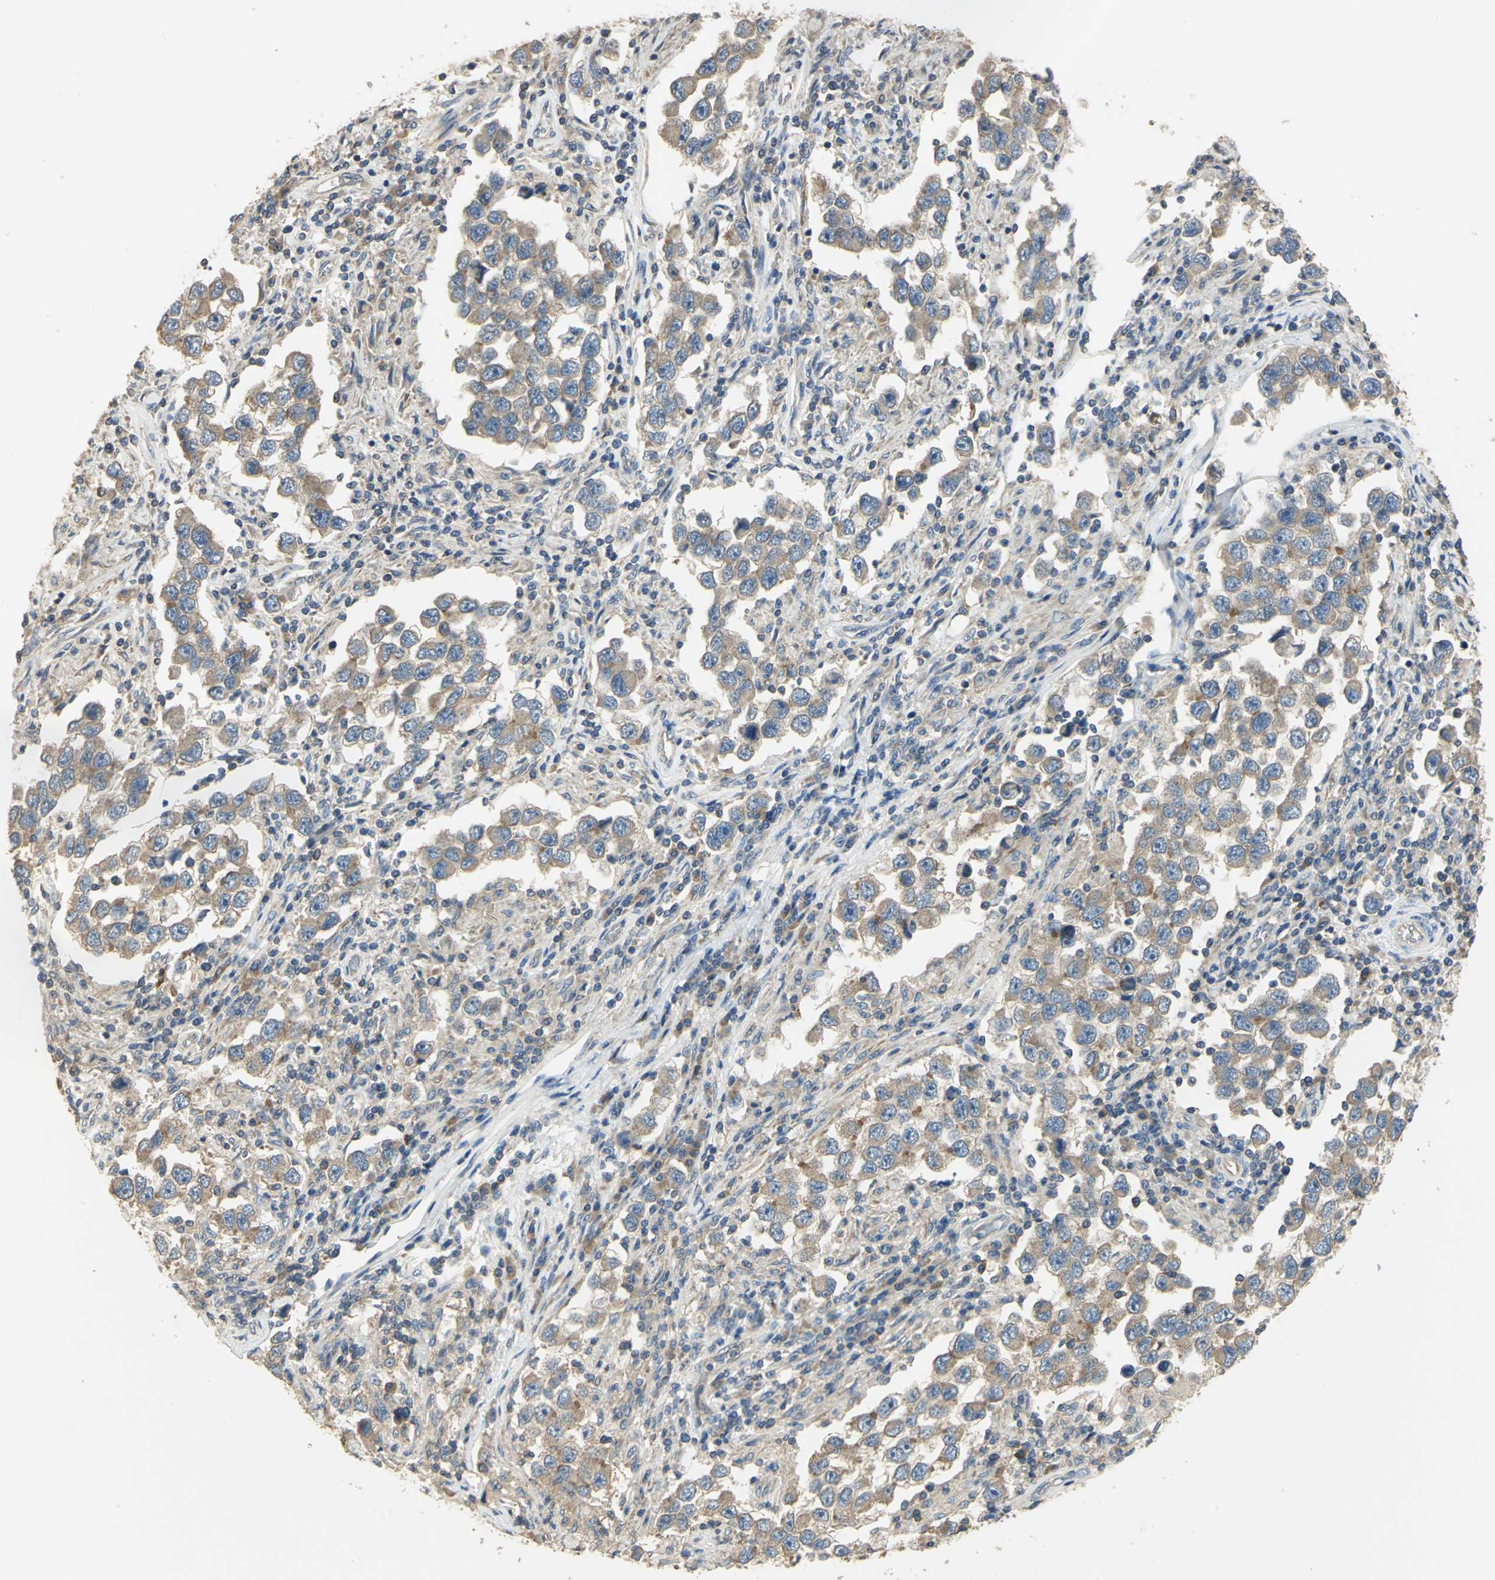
{"staining": {"intensity": "moderate", "quantity": ">75%", "location": "cytoplasmic/membranous"}, "tissue": "testis cancer", "cell_type": "Tumor cells", "image_type": "cancer", "snomed": [{"axis": "morphology", "description": "Carcinoma, Embryonal, NOS"}, {"axis": "topography", "description": "Testis"}], "caption": "Brown immunohistochemical staining in human testis embryonal carcinoma displays moderate cytoplasmic/membranous expression in about >75% of tumor cells.", "gene": "SHC2", "patient": {"sex": "male", "age": 21}}